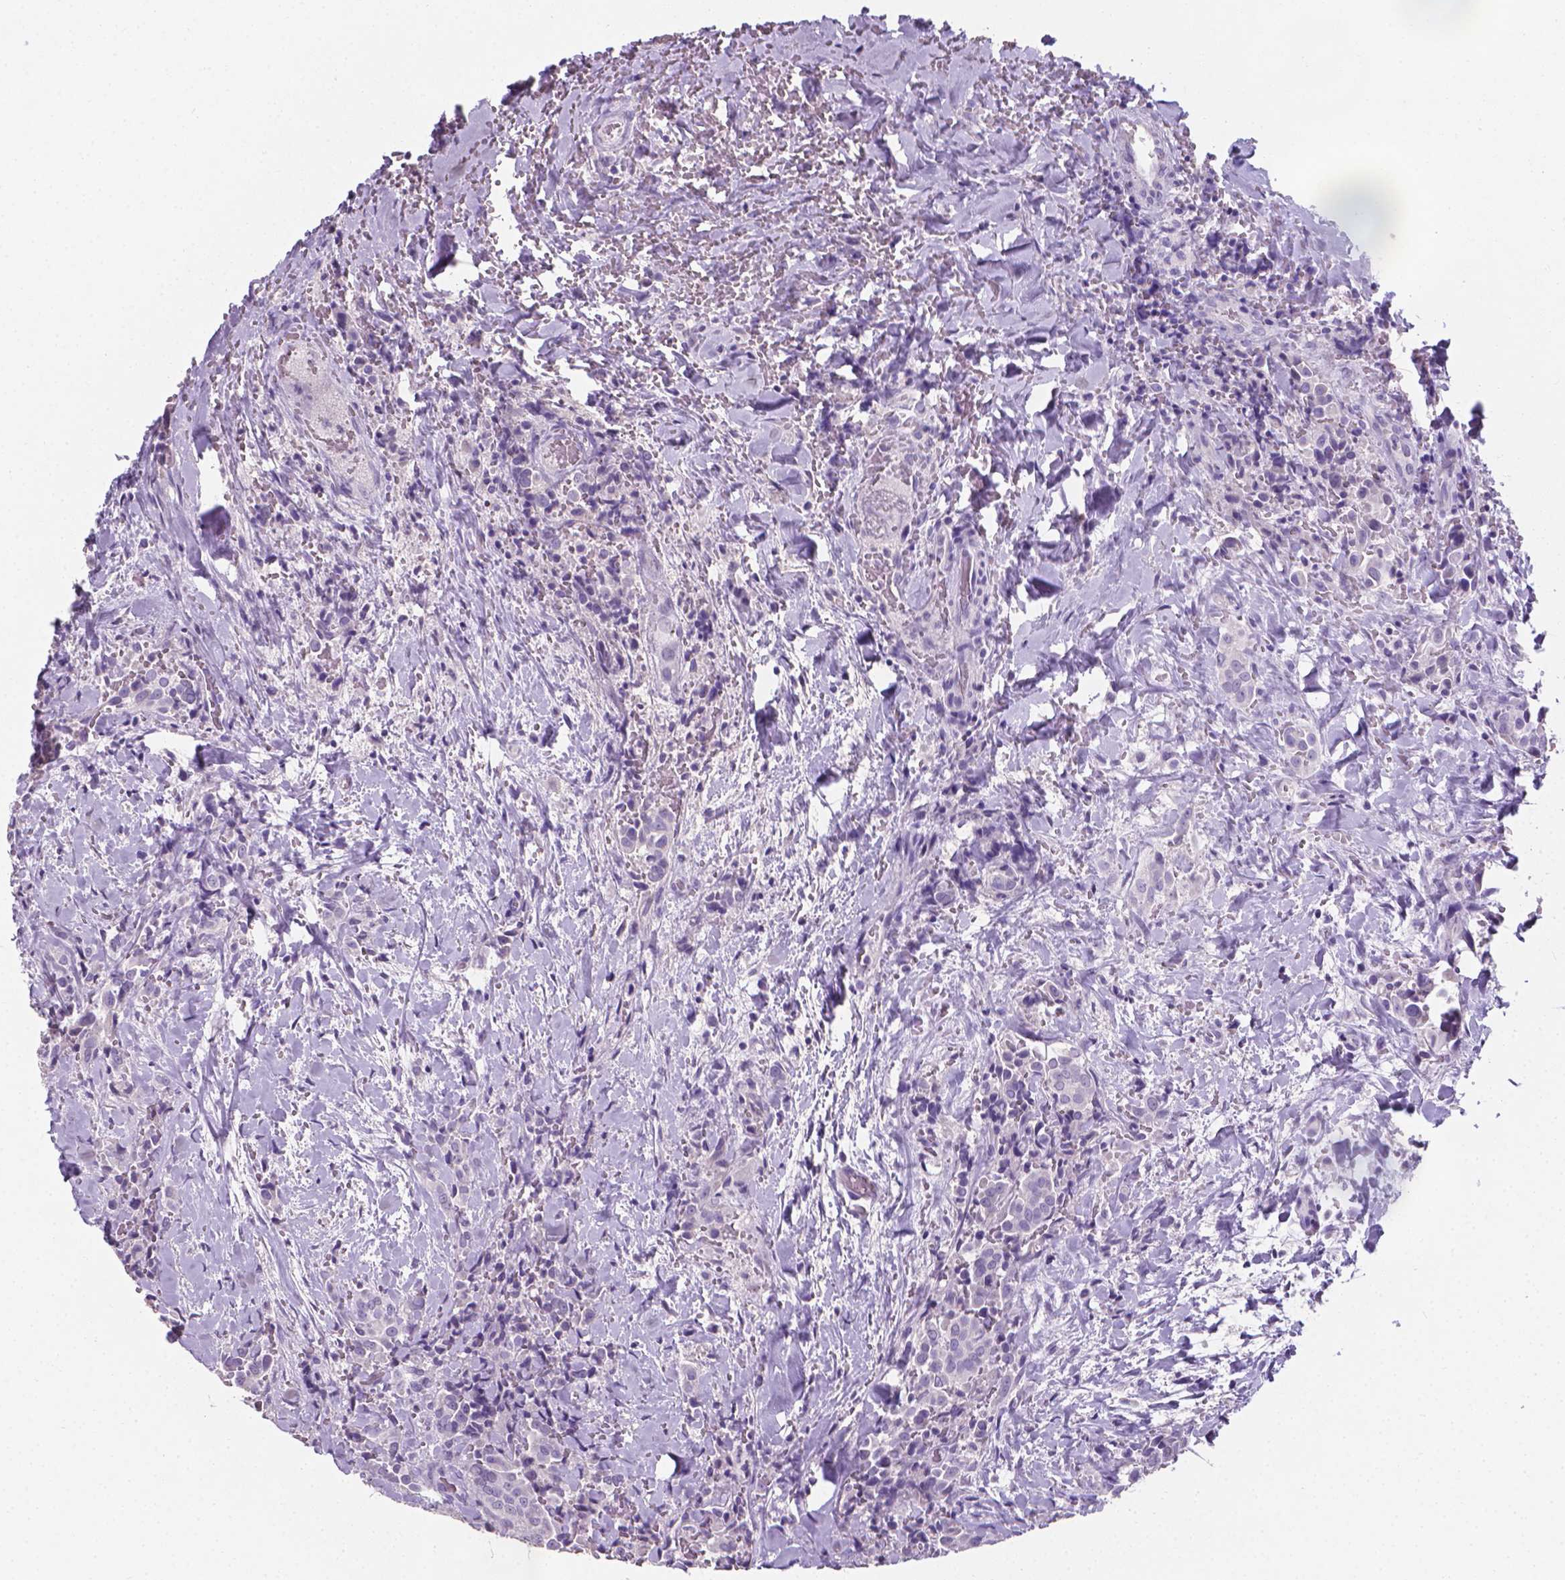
{"staining": {"intensity": "negative", "quantity": "none", "location": "none"}, "tissue": "thyroid cancer", "cell_type": "Tumor cells", "image_type": "cancer", "snomed": [{"axis": "morphology", "description": "Papillary adenocarcinoma, NOS"}, {"axis": "topography", "description": "Thyroid gland"}], "caption": "High magnification brightfield microscopy of thyroid cancer stained with DAB (brown) and counterstained with hematoxylin (blue): tumor cells show no significant expression.", "gene": "XPNPEP2", "patient": {"sex": "male", "age": 61}}